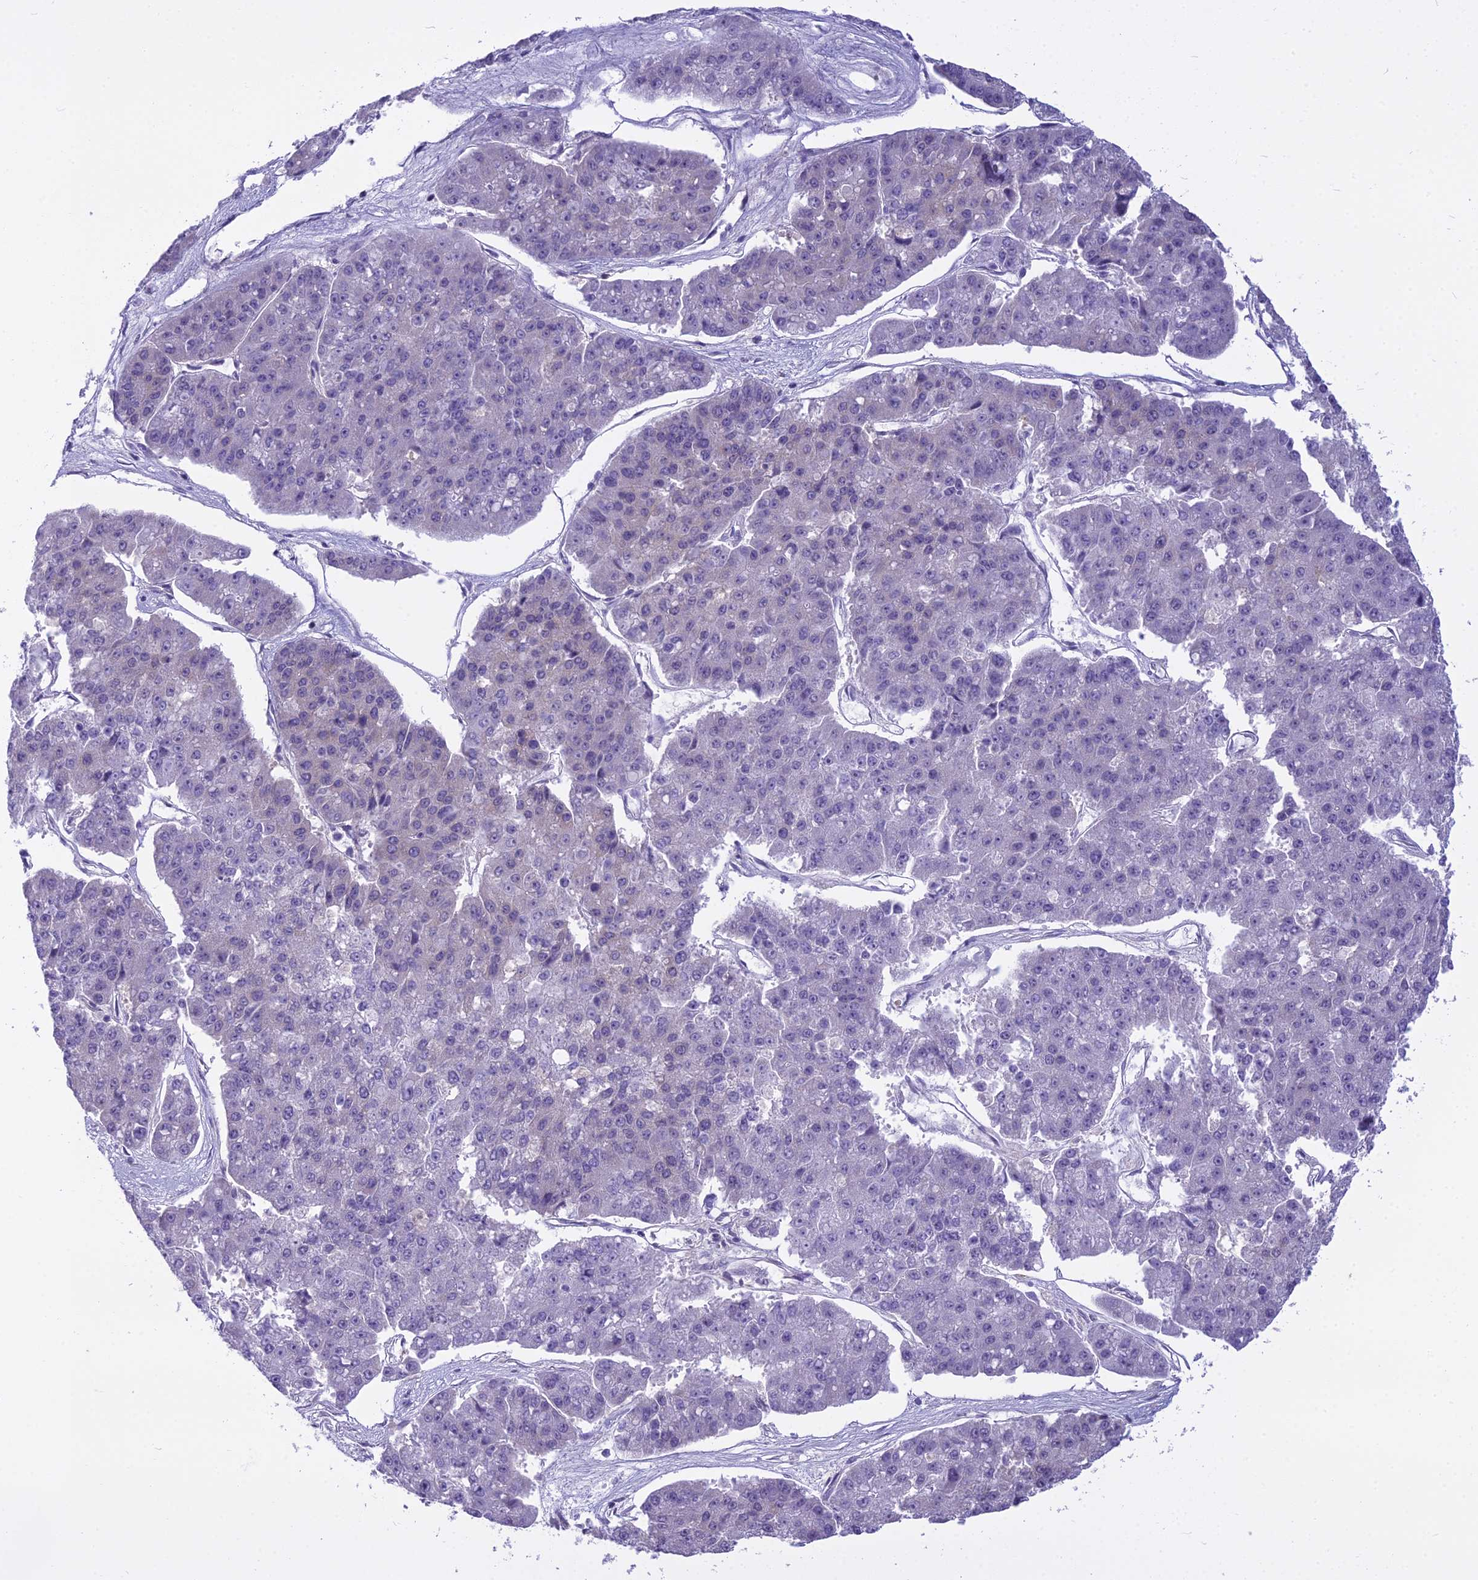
{"staining": {"intensity": "negative", "quantity": "none", "location": "none"}, "tissue": "pancreatic cancer", "cell_type": "Tumor cells", "image_type": "cancer", "snomed": [{"axis": "morphology", "description": "Adenocarcinoma, NOS"}, {"axis": "topography", "description": "Pancreas"}], "caption": "Tumor cells show no significant protein positivity in pancreatic cancer (adenocarcinoma). (DAB immunohistochemistry with hematoxylin counter stain).", "gene": "PCDHB14", "patient": {"sex": "male", "age": 50}}